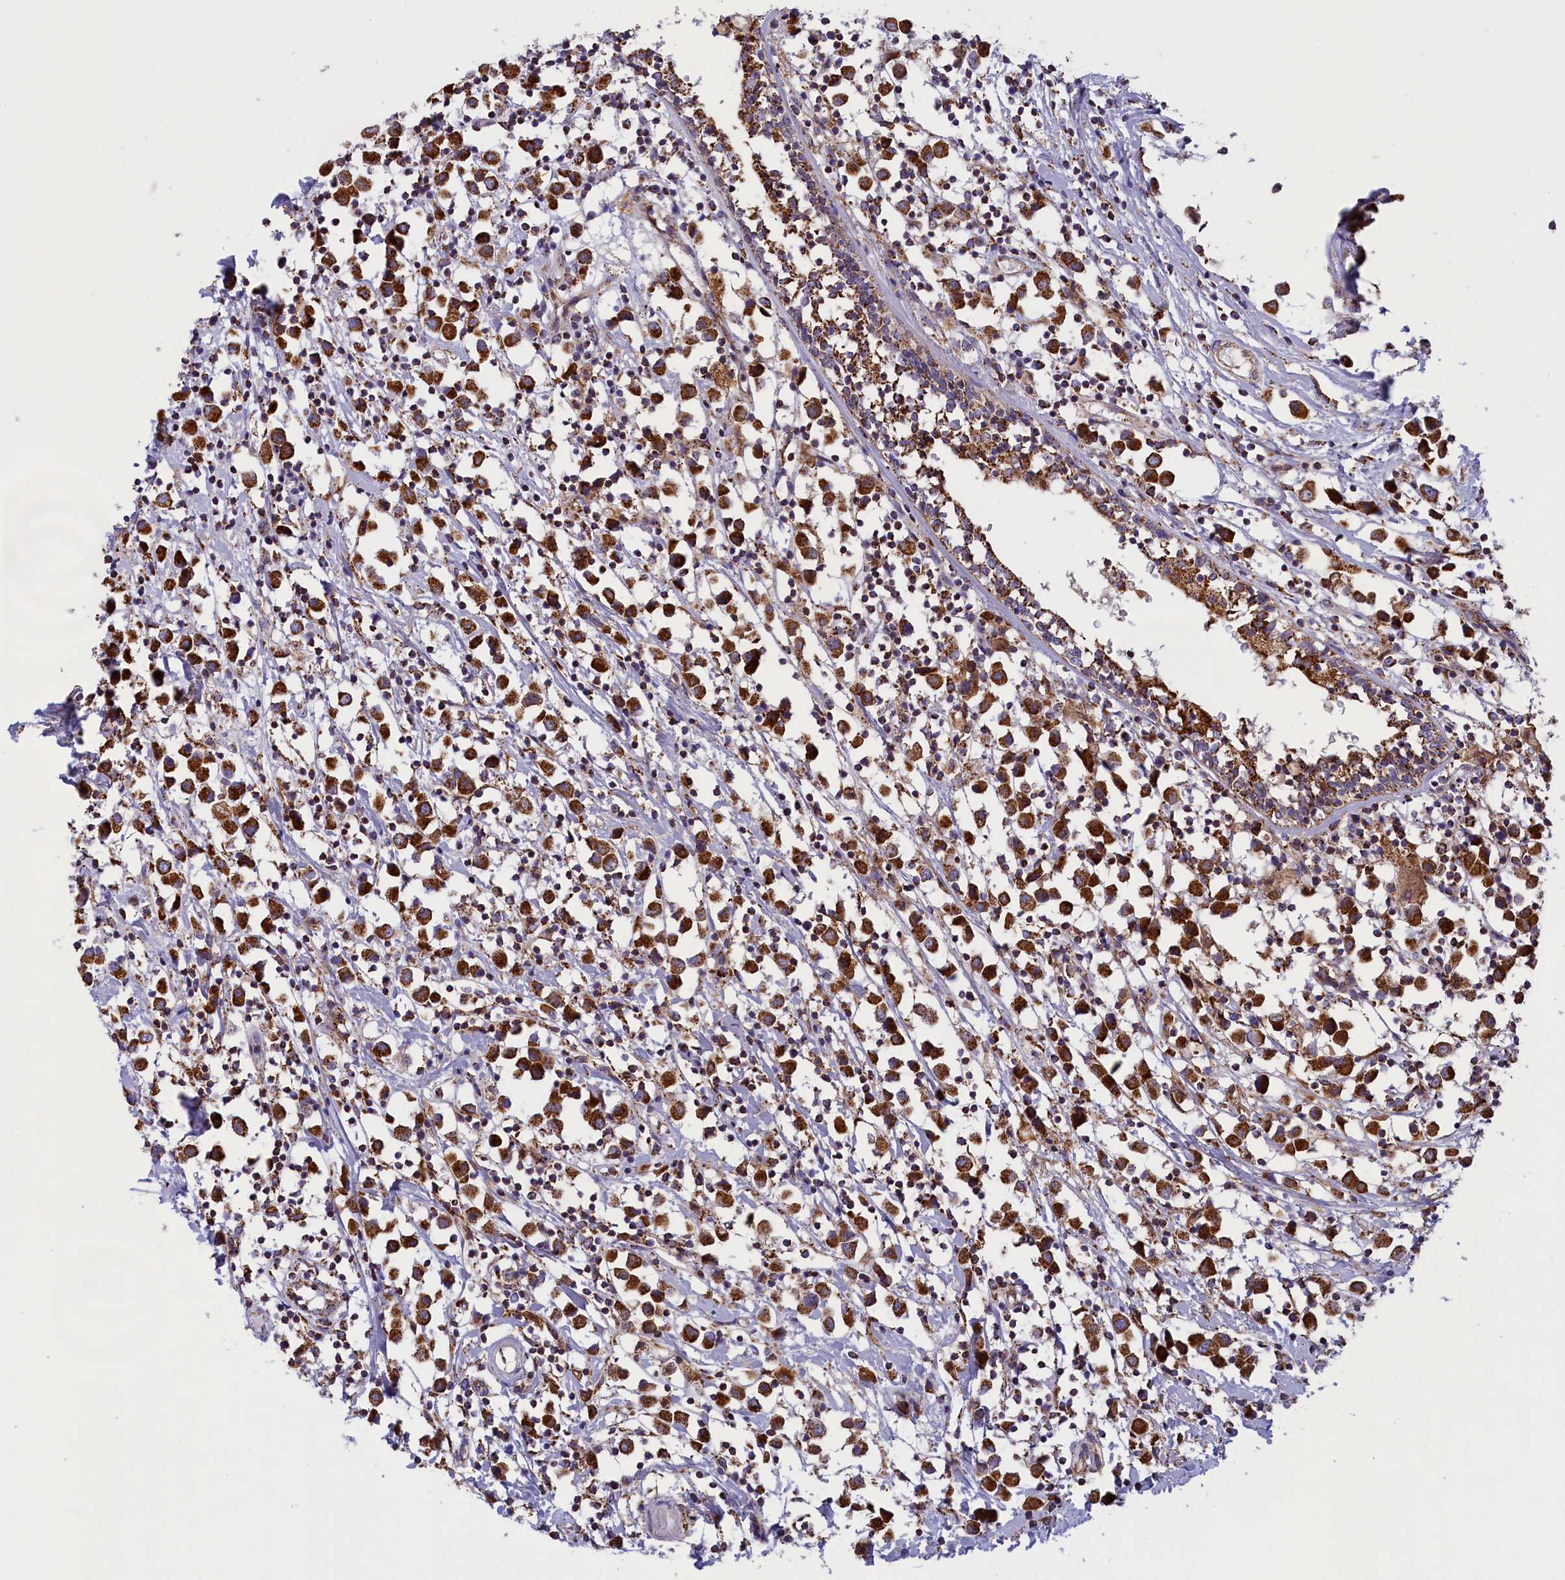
{"staining": {"intensity": "strong", "quantity": ">75%", "location": "cytoplasmic/membranous"}, "tissue": "breast cancer", "cell_type": "Tumor cells", "image_type": "cancer", "snomed": [{"axis": "morphology", "description": "Duct carcinoma"}, {"axis": "topography", "description": "Breast"}], "caption": "Protein staining by immunohistochemistry reveals strong cytoplasmic/membranous expression in about >75% of tumor cells in breast cancer.", "gene": "ISOC2", "patient": {"sex": "female", "age": 61}}